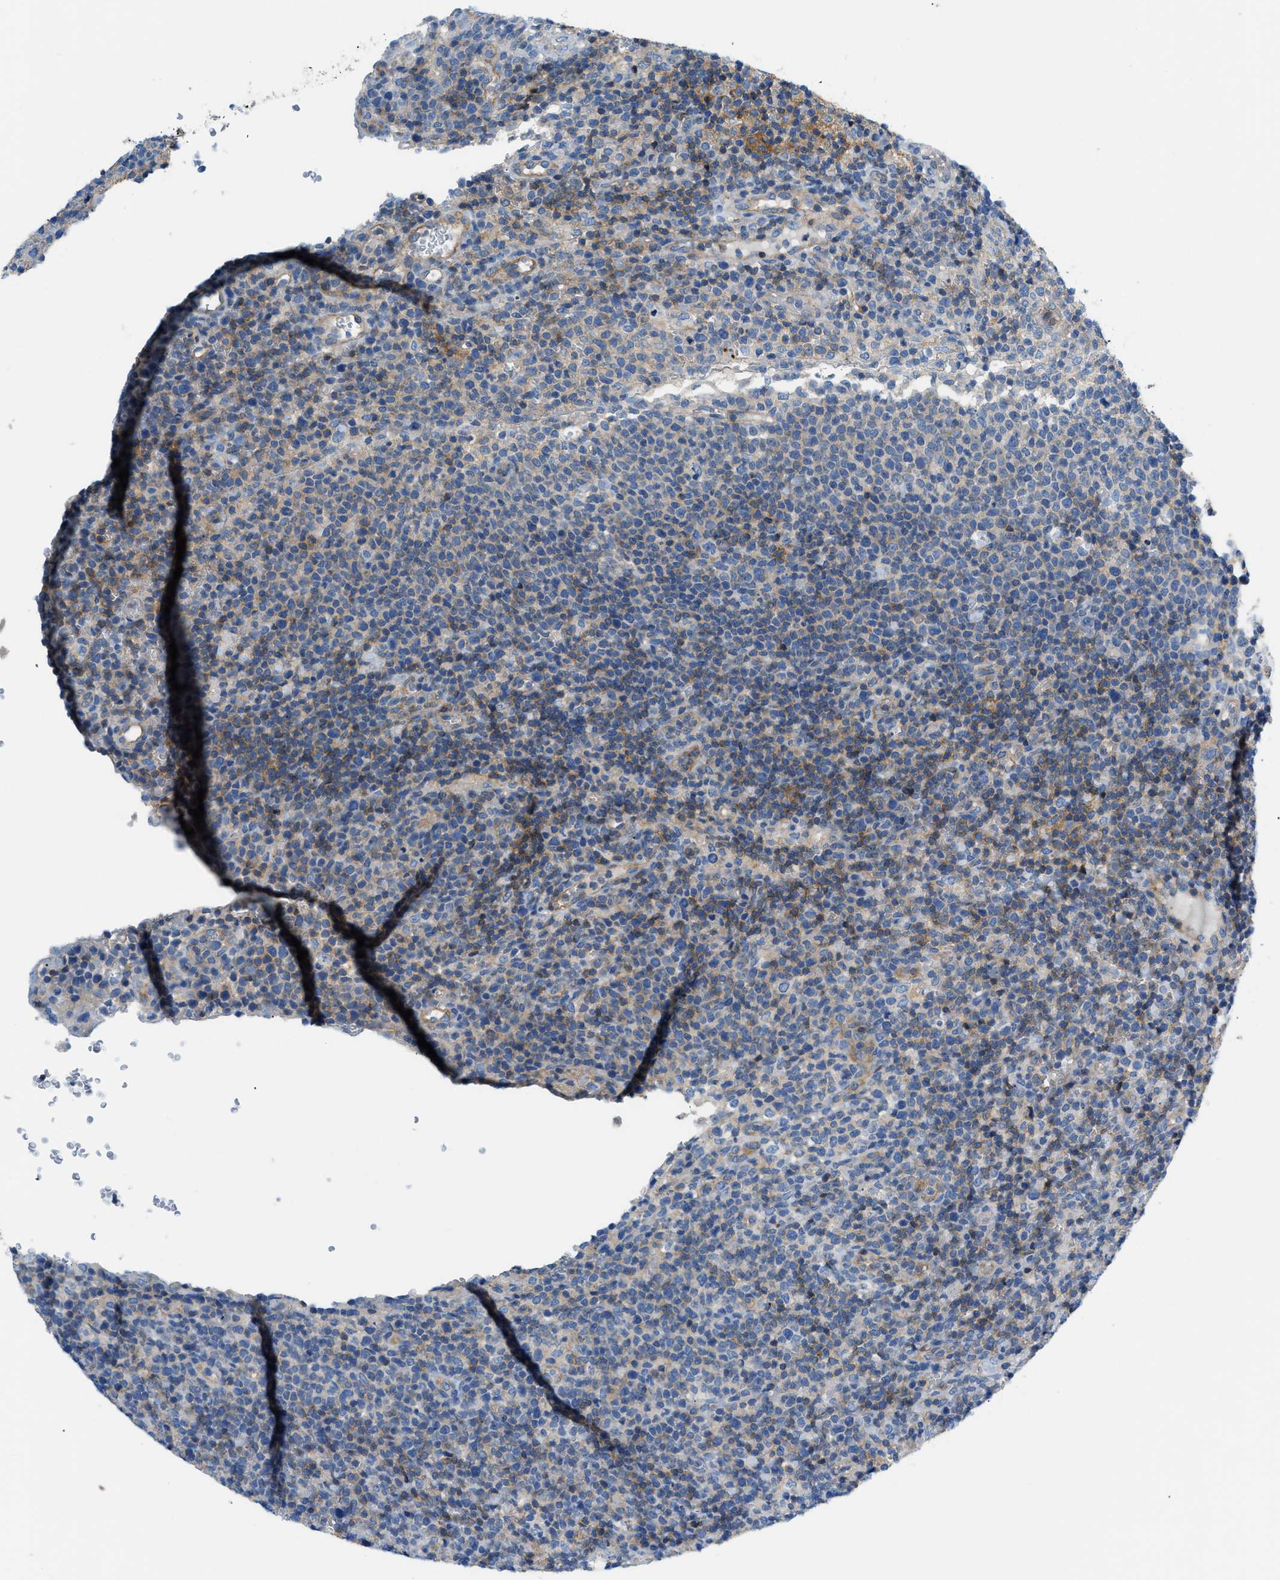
{"staining": {"intensity": "weak", "quantity": "<25%", "location": "cytoplasmic/membranous"}, "tissue": "lymphoma", "cell_type": "Tumor cells", "image_type": "cancer", "snomed": [{"axis": "morphology", "description": "Malignant lymphoma, non-Hodgkin's type, High grade"}, {"axis": "topography", "description": "Lymph node"}], "caption": "Immunohistochemistry micrograph of neoplastic tissue: human high-grade malignant lymphoma, non-Hodgkin's type stained with DAB (3,3'-diaminobenzidine) exhibits no significant protein positivity in tumor cells.", "gene": "ORAI1", "patient": {"sex": "male", "age": 61}}